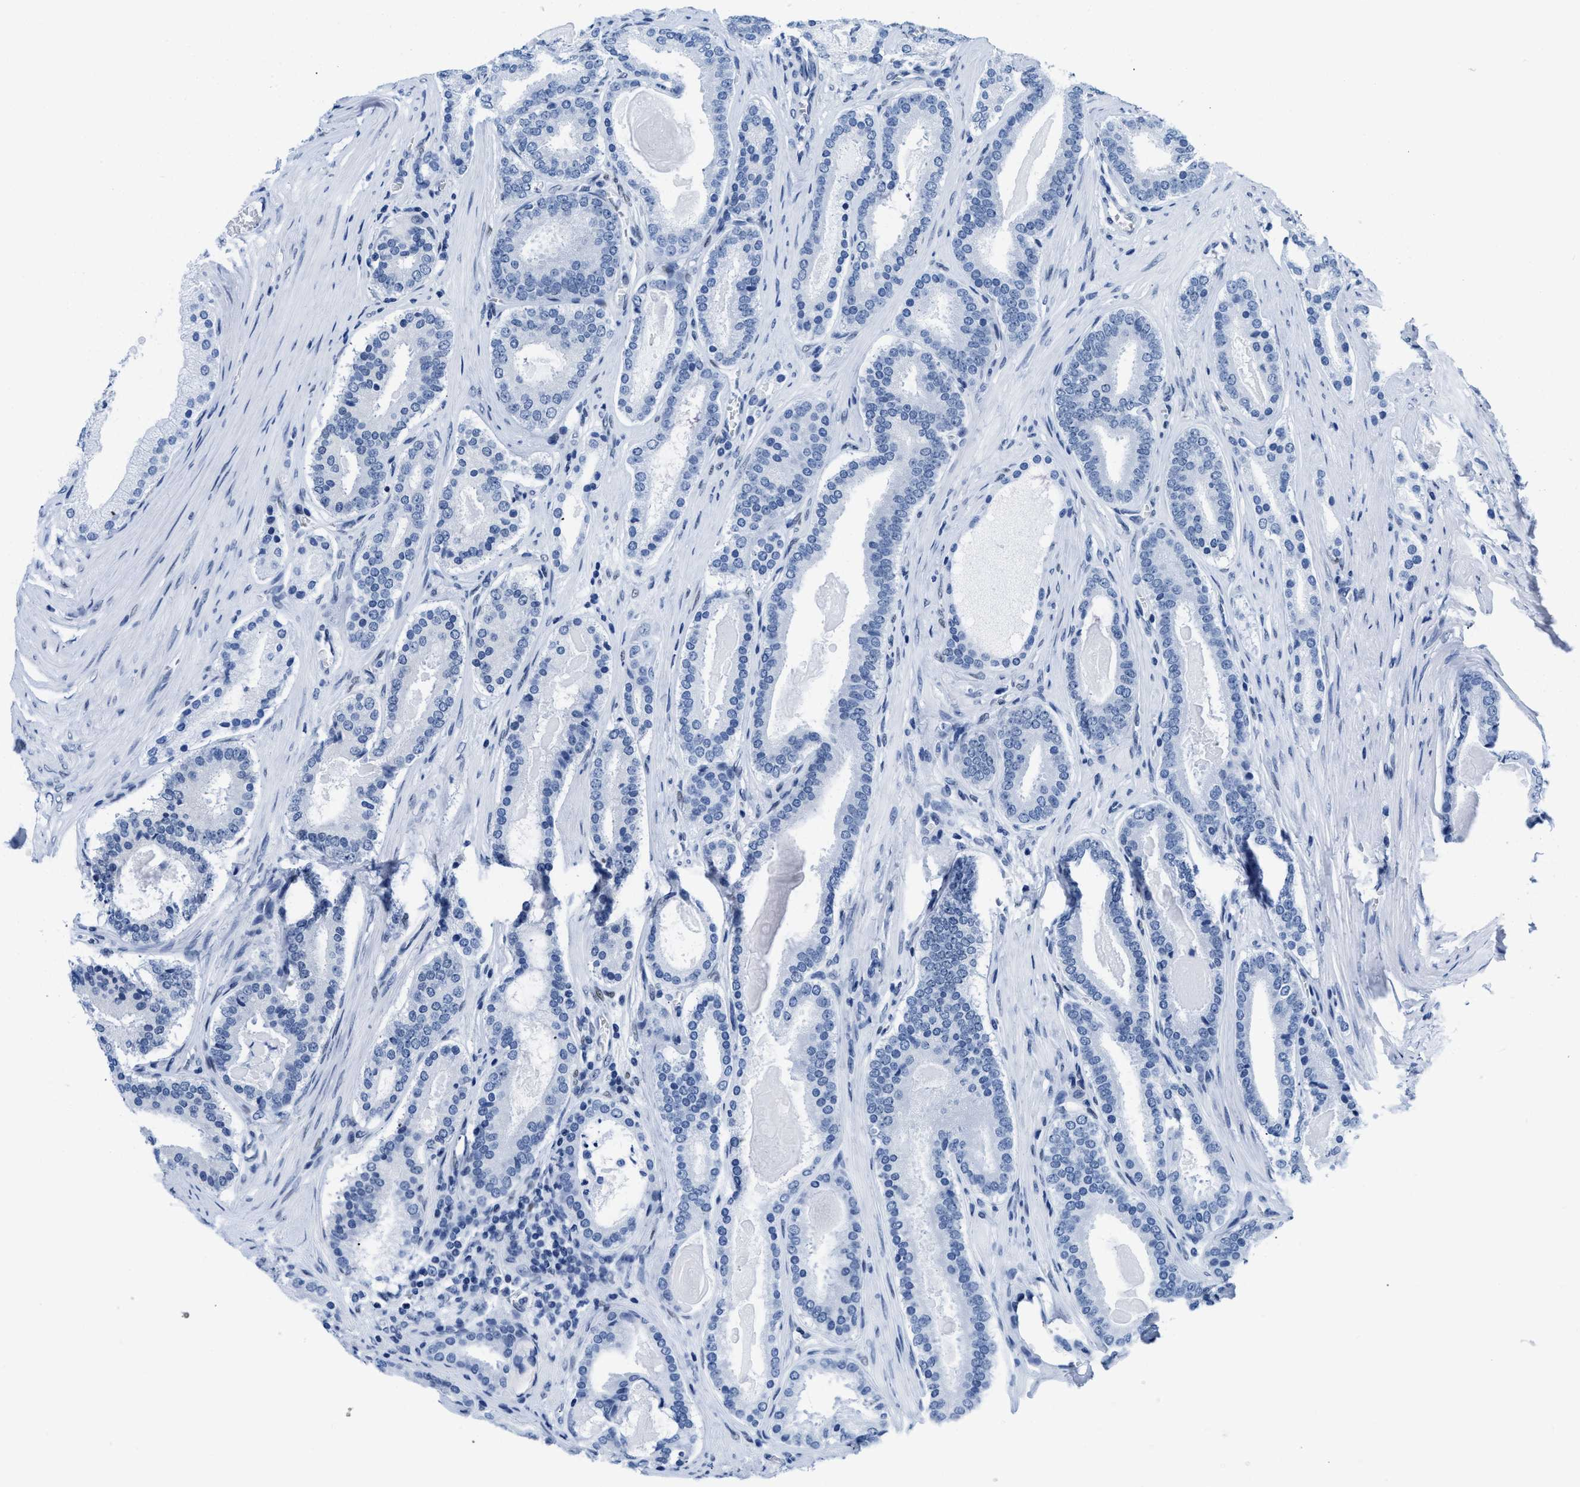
{"staining": {"intensity": "negative", "quantity": "none", "location": "none"}, "tissue": "prostate cancer", "cell_type": "Tumor cells", "image_type": "cancer", "snomed": [{"axis": "morphology", "description": "Adenocarcinoma, High grade"}, {"axis": "topography", "description": "Prostate"}], "caption": "Immunohistochemical staining of prostate high-grade adenocarcinoma reveals no significant positivity in tumor cells.", "gene": "CTBP1", "patient": {"sex": "male", "age": 60}}